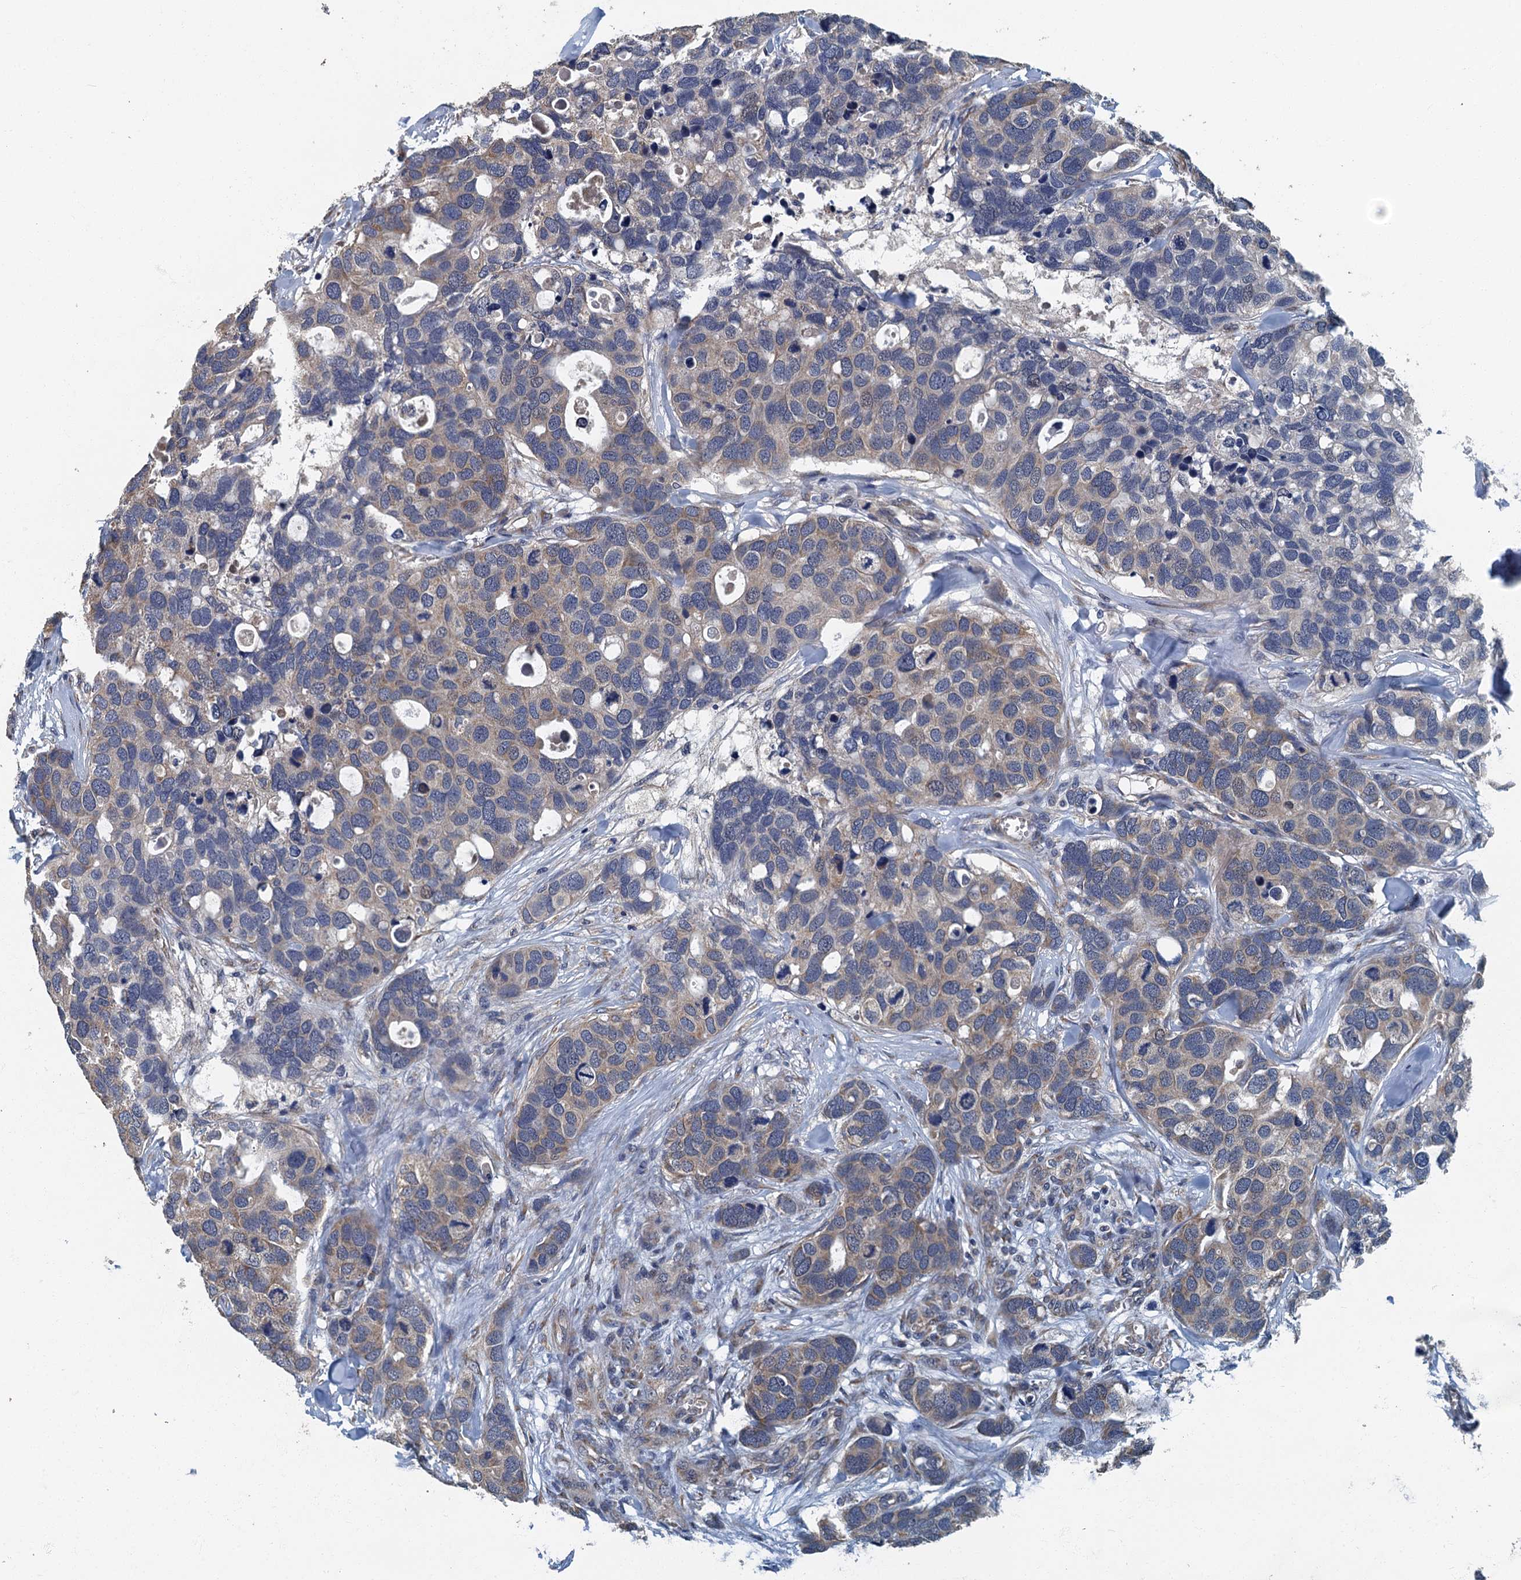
{"staining": {"intensity": "weak", "quantity": "25%-75%", "location": "cytoplasmic/membranous"}, "tissue": "breast cancer", "cell_type": "Tumor cells", "image_type": "cancer", "snomed": [{"axis": "morphology", "description": "Duct carcinoma"}, {"axis": "topography", "description": "Breast"}], "caption": "Breast invasive ductal carcinoma was stained to show a protein in brown. There is low levels of weak cytoplasmic/membranous staining in approximately 25%-75% of tumor cells. Nuclei are stained in blue.", "gene": "DDX49", "patient": {"sex": "female", "age": 83}}